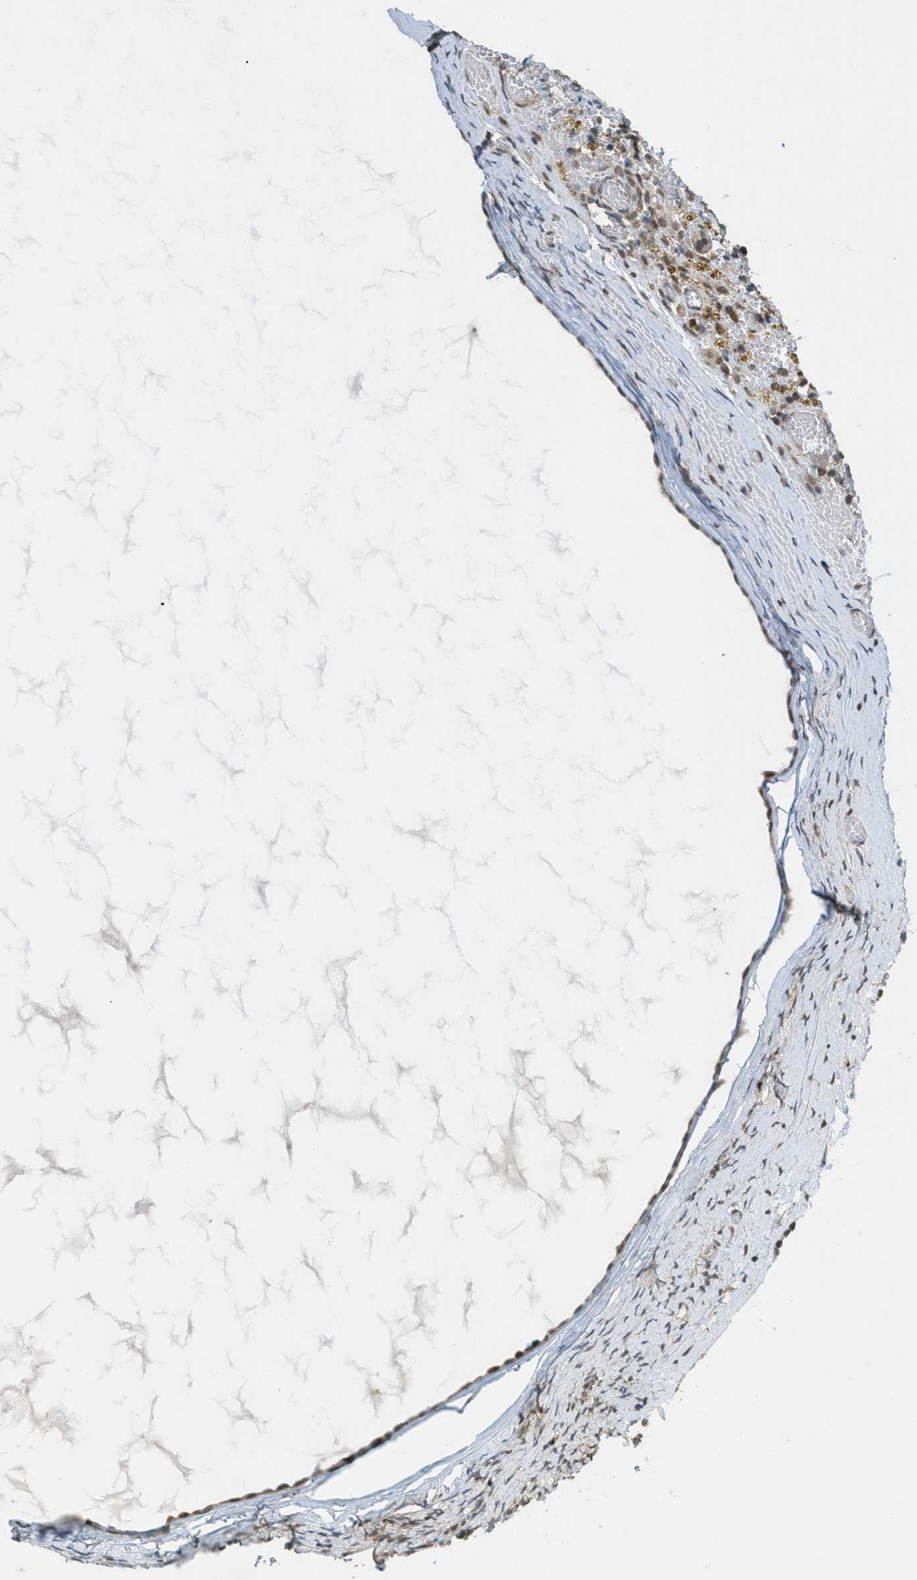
{"staining": {"intensity": "strong", "quantity": ">75%", "location": "cytoplasmic/membranous,nuclear"}, "tissue": "ovary", "cell_type": "Follicle cells", "image_type": "normal", "snomed": [{"axis": "morphology", "description": "Normal tissue, NOS"}, {"axis": "topography", "description": "Ovary"}], "caption": "Immunohistochemical staining of normal ovary reveals >75% levels of strong cytoplasmic/membranous,nuclear protein expression in about >75% of follicle cells.", "gene": "DNAJB1", "patient": {"sex": "female", "age": 33}}